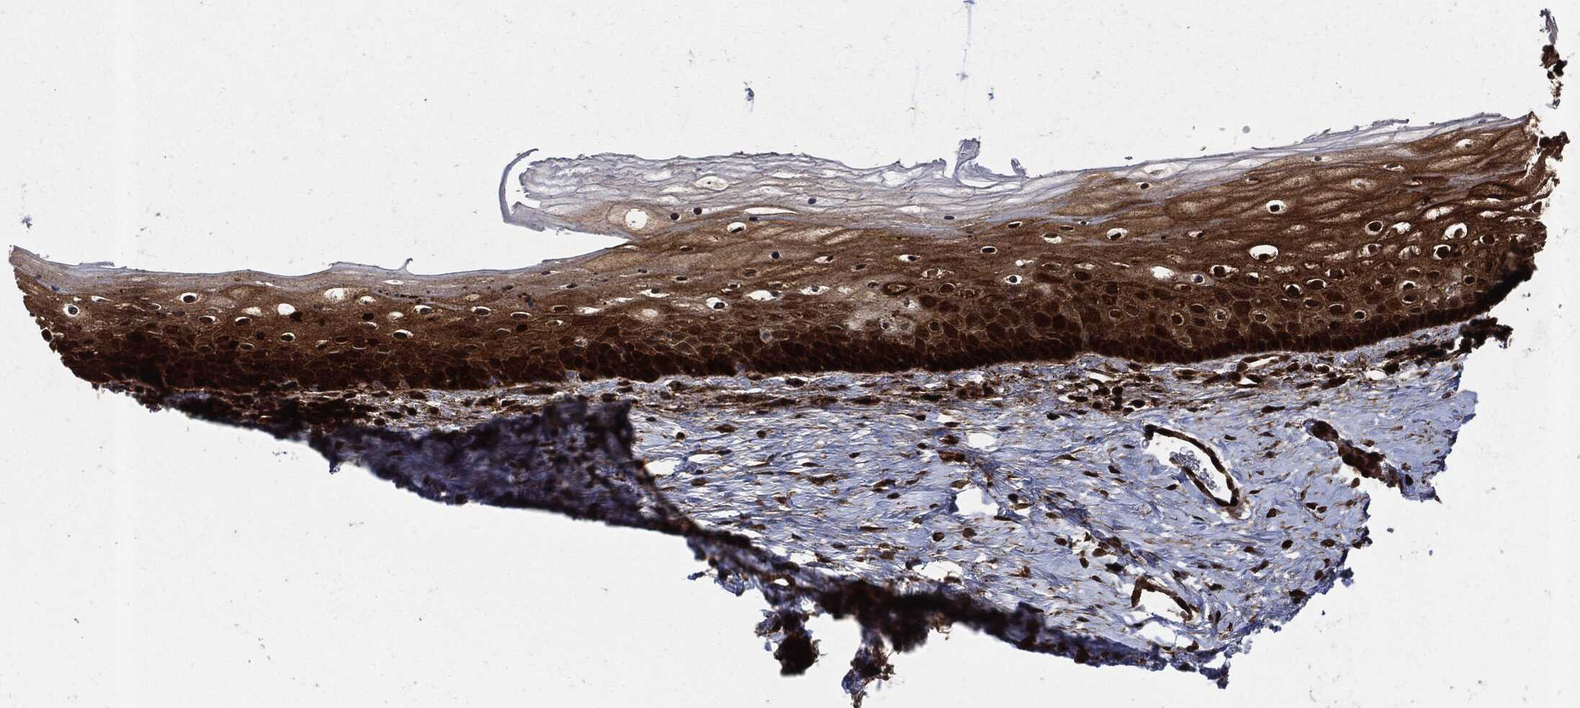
{"staining": {"intensity": "strong", "quantity": ">75%", "location": "cytoplasmic/membranous"}, "tissue": "vagina", "cell_type": "Squamous epithelial cells", "image_type": "normal", "snomed": [{"axis": "morphology", "description": "Normal tissue, NOS"}, {"axis": "topography", "description": "Vagina"}], "caption": "Immunohistochemistry (IHC) staining of unremarkable vagina, which demonstrates high levels of strong cytoplasmic/membranous expression in about >75% of squamous epithelial cells indicating strong cytoplasmic/membranous protein expression. The staining was performed using DAB (3,3'-diaminobenzidine) (brown) for protein detection and nuclei were counterstained in hematoxylin (blue).", "gene": "YWHAB", "patient": {"sex": "female", "age": 32}}